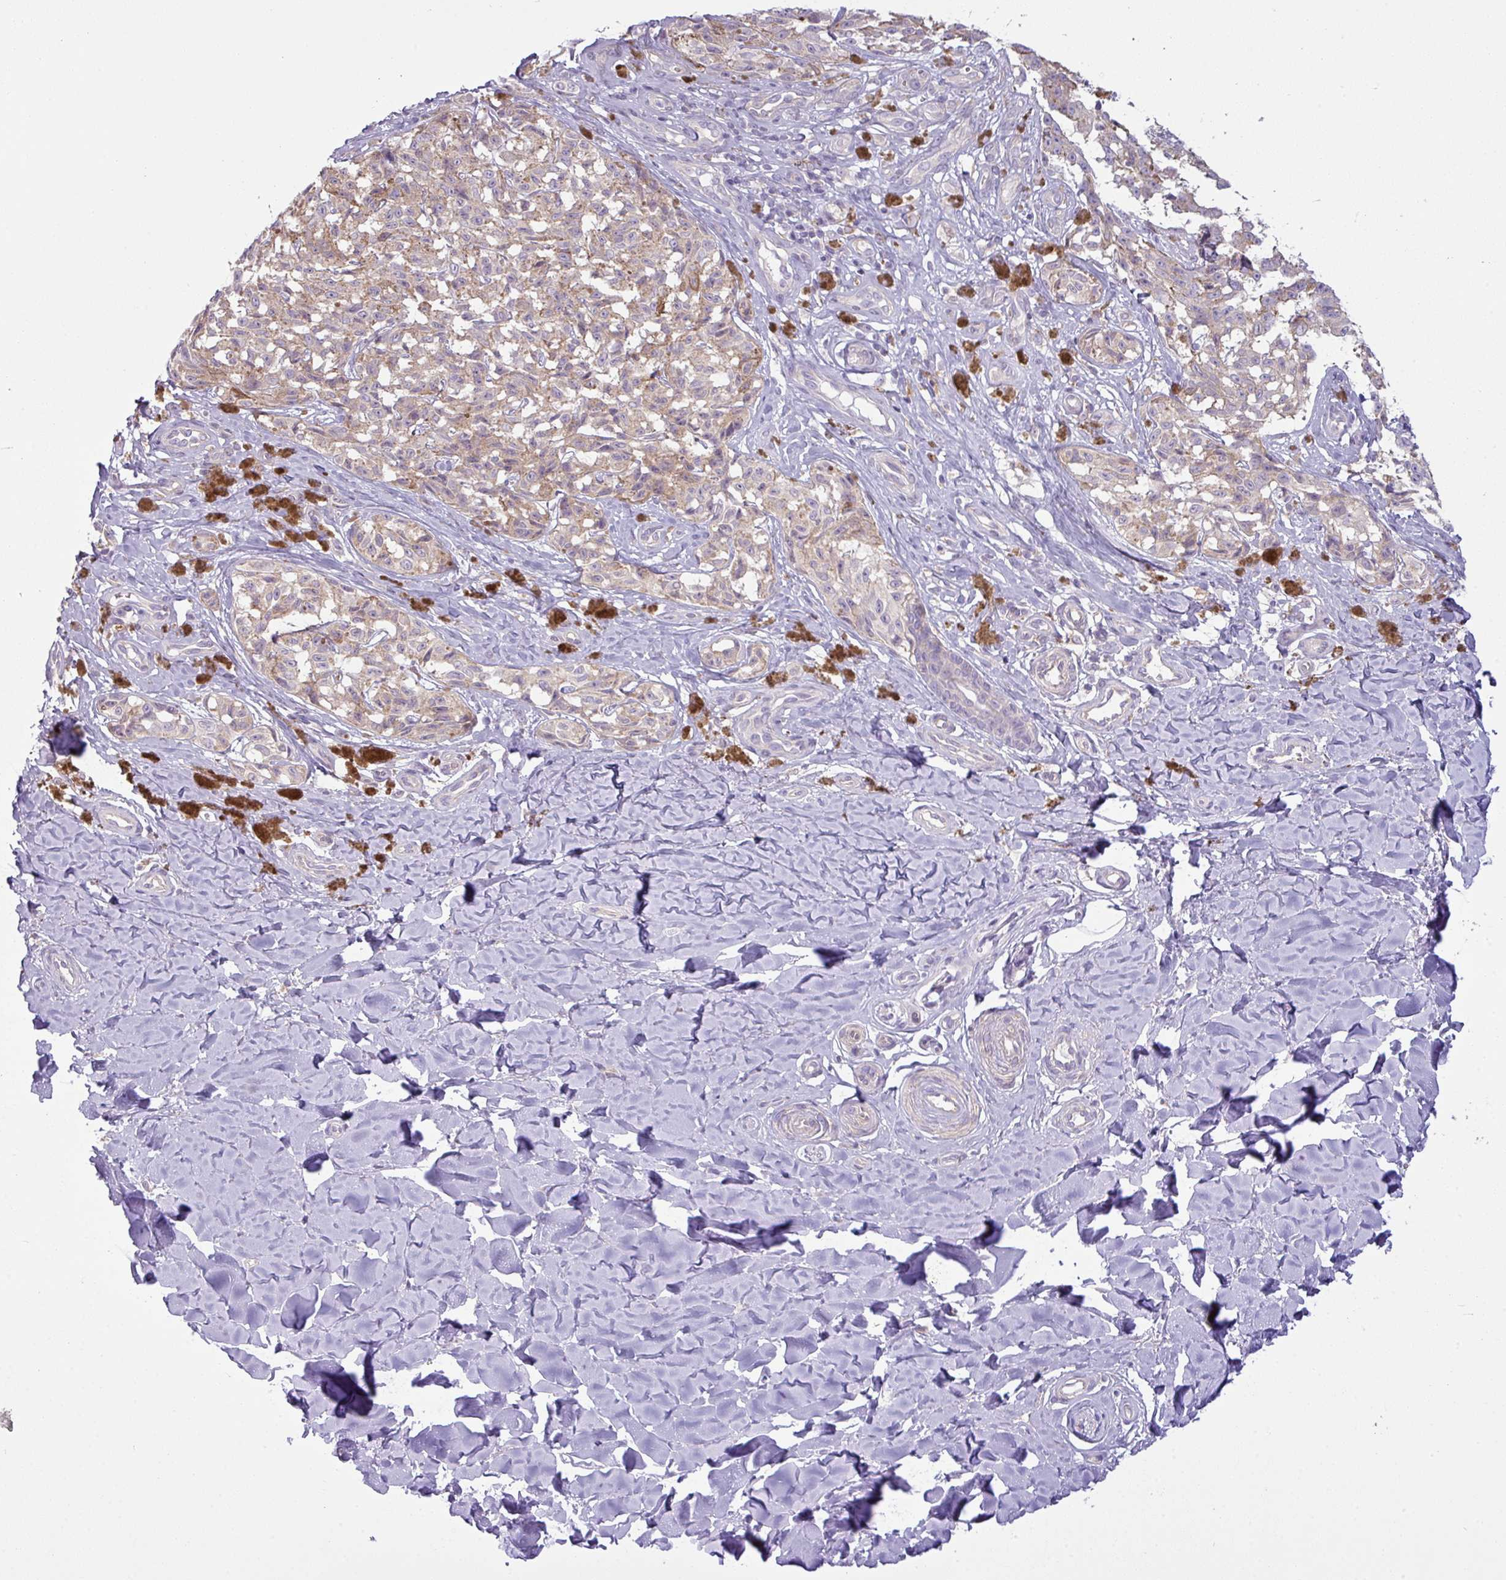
{"staining": {"intensity": "weak", "quantity": "25%-75%", "location": "cytoplasmic/membranous"}, "tissue": "melanoma", "cell_type": "Tumor cells", "image_type": "cancer", "snomed": [{"axis": "morphology", "description": "Malignant melanoma, NOS"}, {"axis": "topography", "description": "Skin"}], "caption": "Malignant melanoma stained with a brown dye displays weak cytoplasmic/membranous positive staining in about 25%-75% of tumor cells.", "gene": "CAMK2B", "patient": {"sex": "female", "age": 65}}